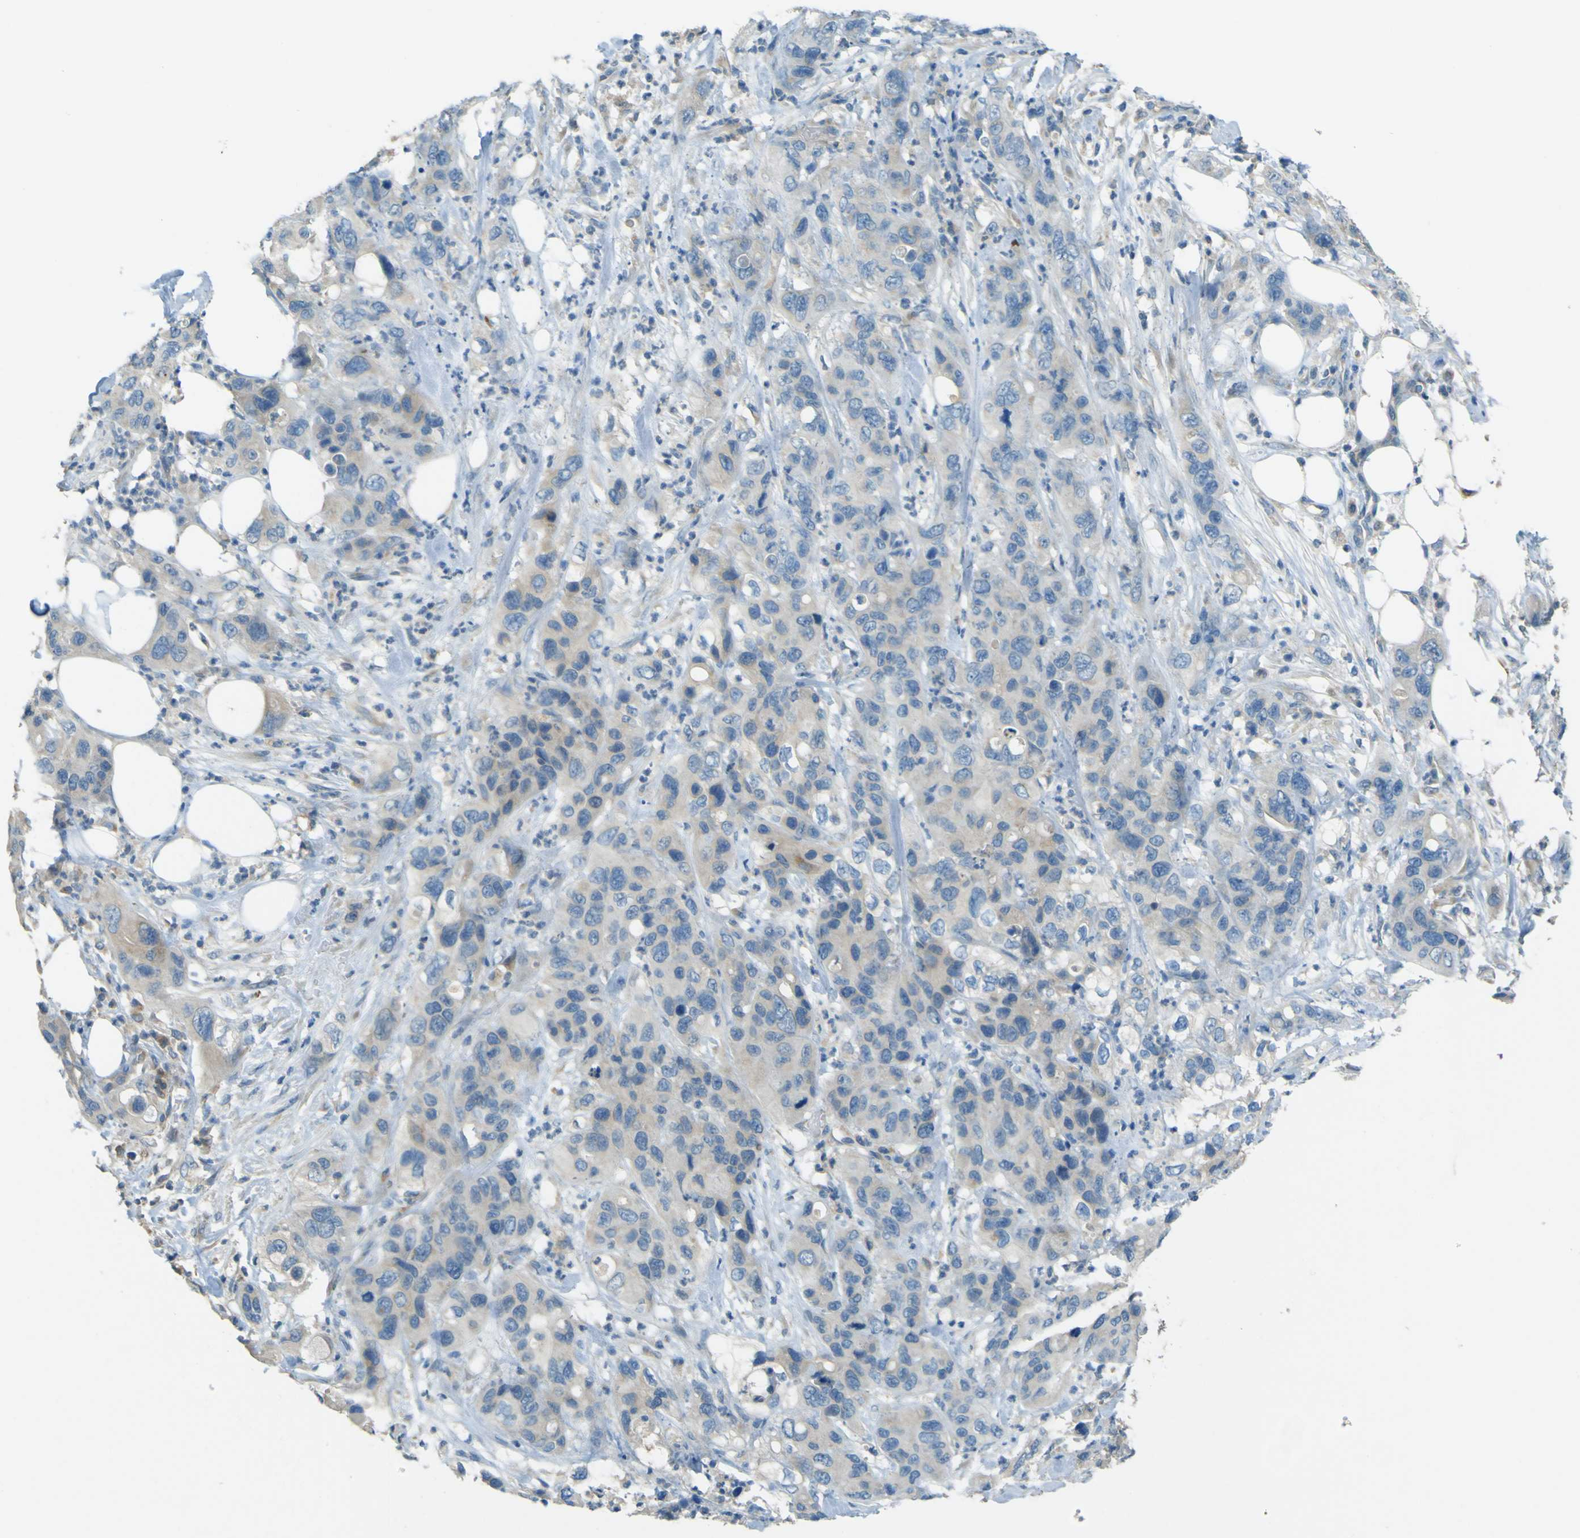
{"staining": {"intensity": "negative", "quantity": "none", "location": "none"}, "tissue": "pancreatic cancer", "cell_type": "Tumor cells", "image_type": "cancer", "snomed": [{"axis": "morphology", "description": "Adenocarcinoma, NOS"}, {"axis": "topography", "description": "Pancreas"}], "caption": "Image shows no protein expression in tumor cells of pancreatic cancer (adenocarcinoma) tissue.", "gene": "FKTN", "patient": {"sex": "female", "age": 71}}